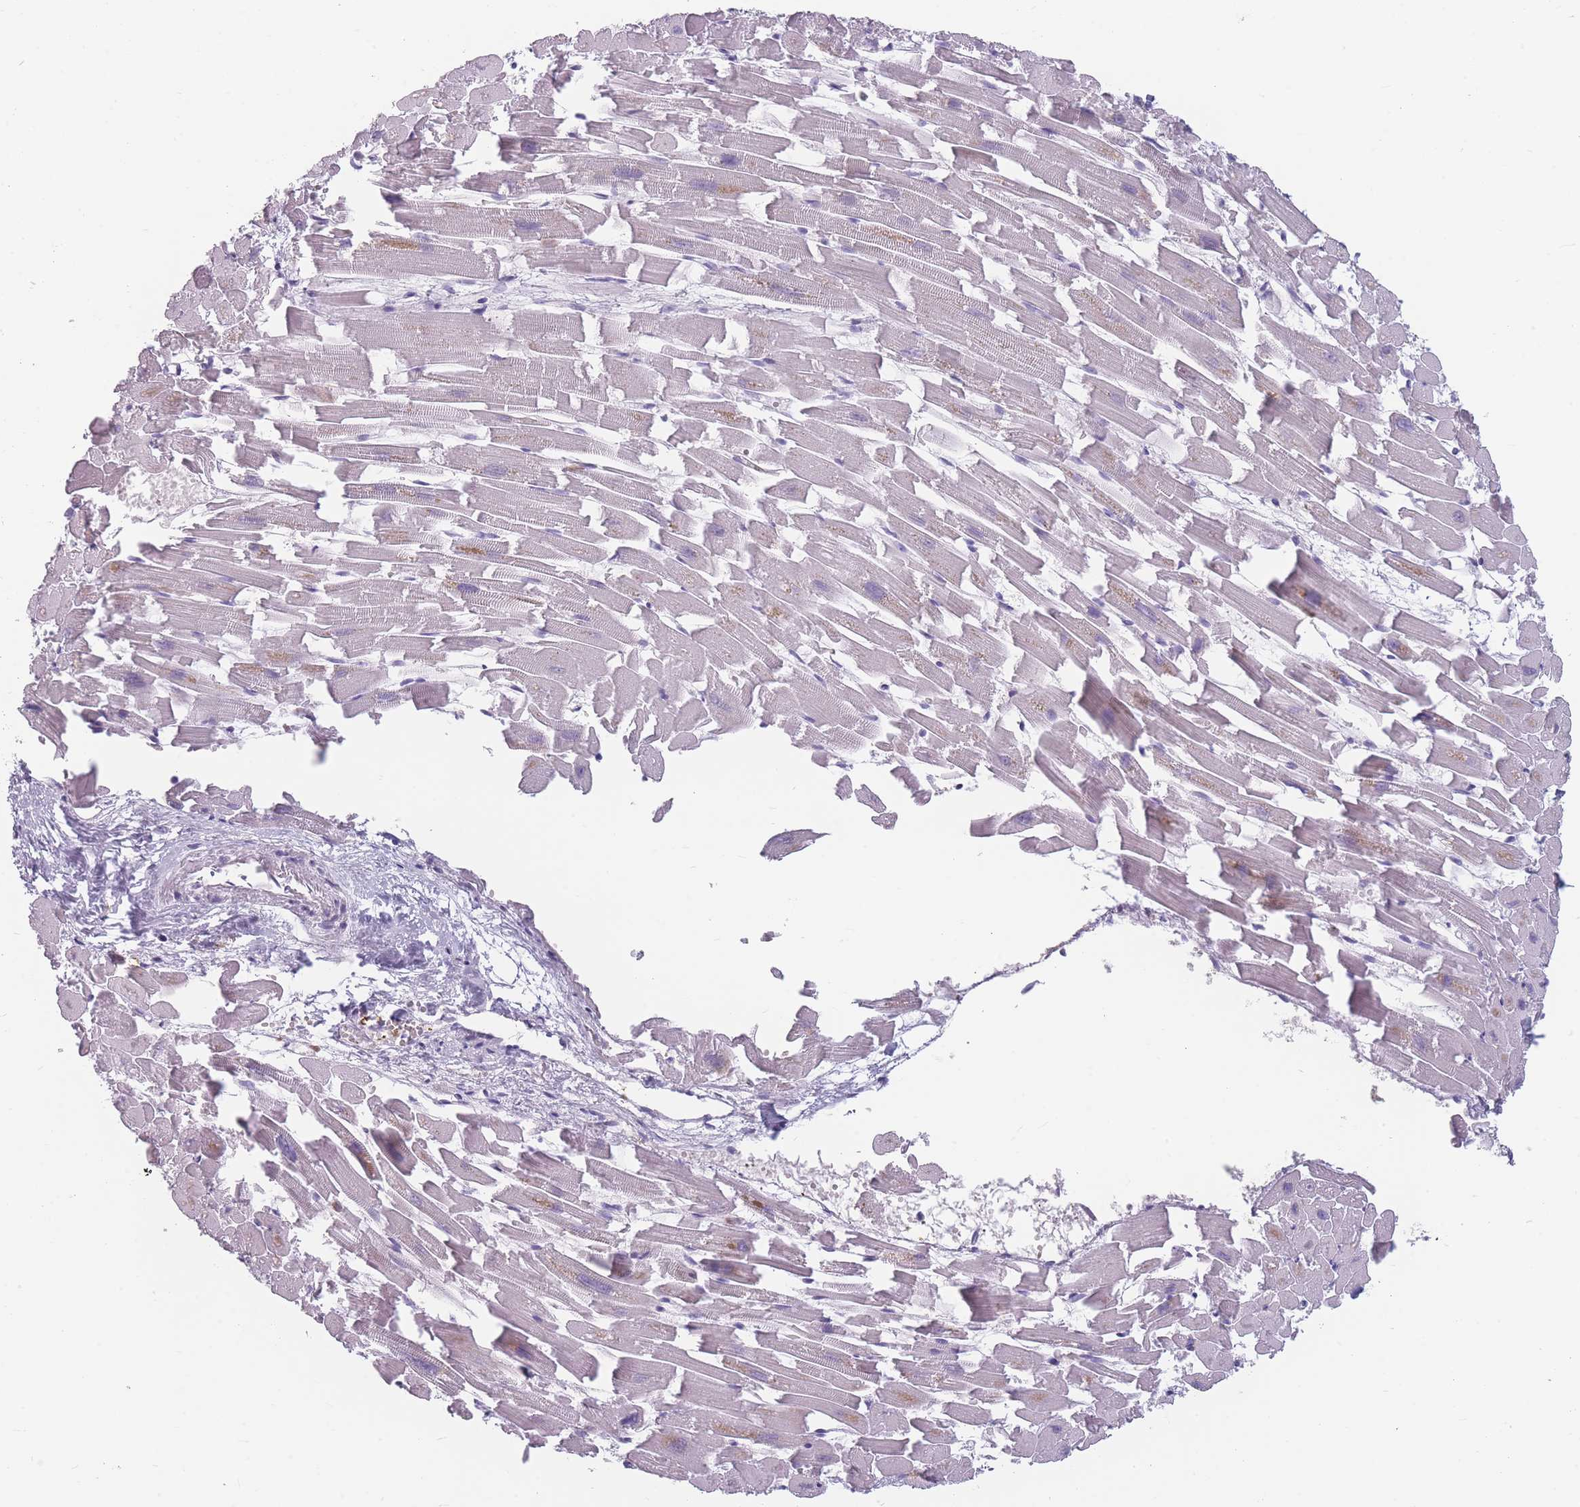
{"staining": {"intensity": "negative", "quantity": "none", "location": "none"}, "tissue": "heart muscle", "cell_type": "Cardiomyocytes", "image_type": "normal", "snomed": [{"axis": "morphology", "description": "Normal tissue, NOS"}, {"axis": "topography", "description": "Heart"}], "caption": "This is an immunohistochemistry (IHC) photomicrograph of benign heart muscle. There is no expression in cardiomyocytes.", "gene": "CCNO", "patient": {"sex": "female", "age": 64}}